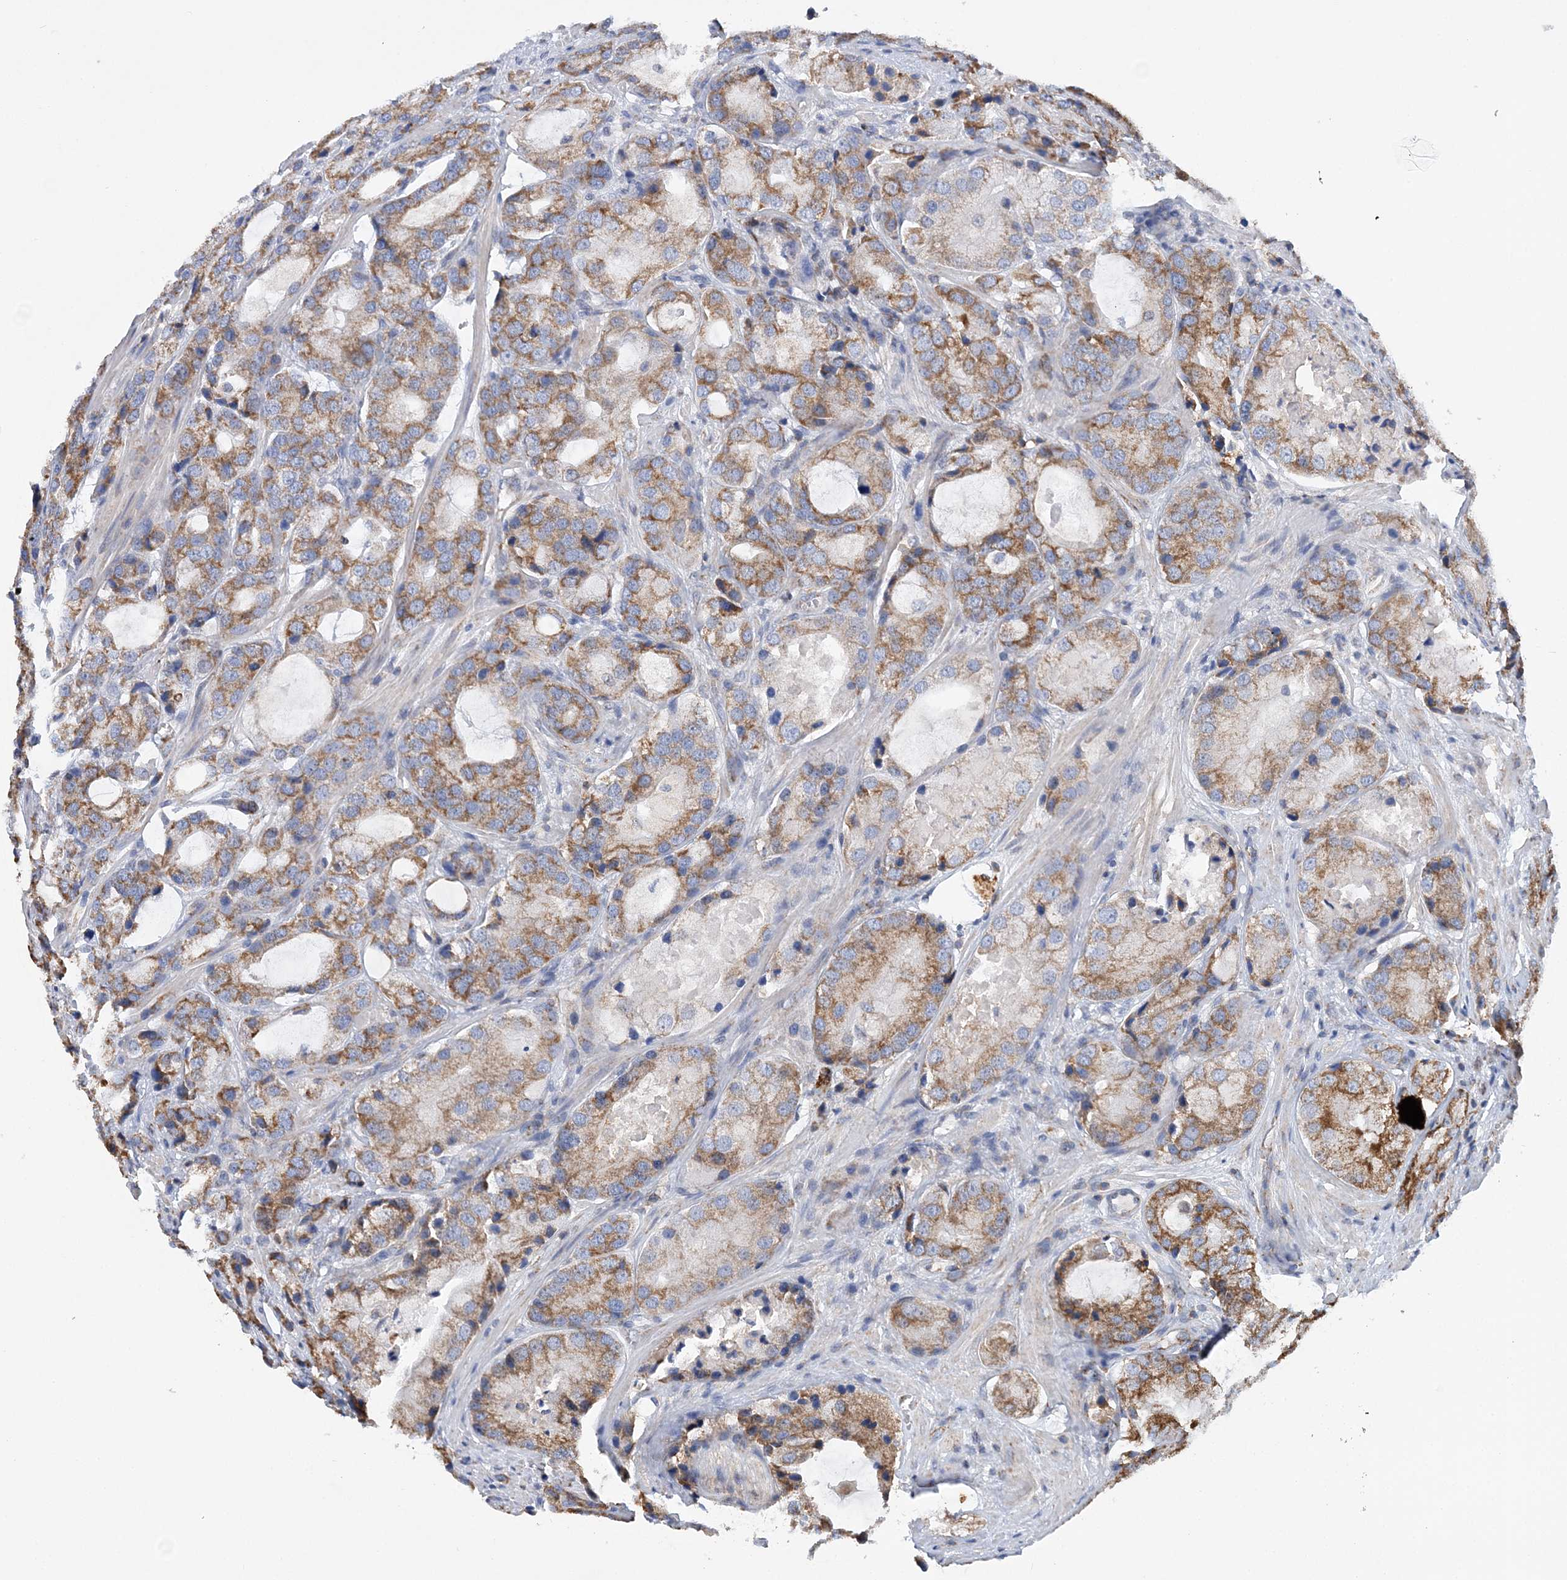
{"staining": {"intensity": "moderate", "quantity": ">75%", "location": "cytoplasmic/membranous"}, "tissue": "prostate cancer", "cell_type": "Tumor cells", "image_type": "cancer", "snomed": [{"axis": "morphology", "description": "Adenocarcinoma, High grade"}, {"axis": "topography", "description": "Prostate"}], "caption": "Brown immunohistochemical staining in prostate cancer (adenocarcinoma (high-grade)) displays moderate cytoplasmic/membranous expression in approximately >75% of tumor cells. (brown staining indicates protein expression, while blue staining denotes nuclei).", "gene": "TTC32", "patient": {"sex": "male", "age": 70}}